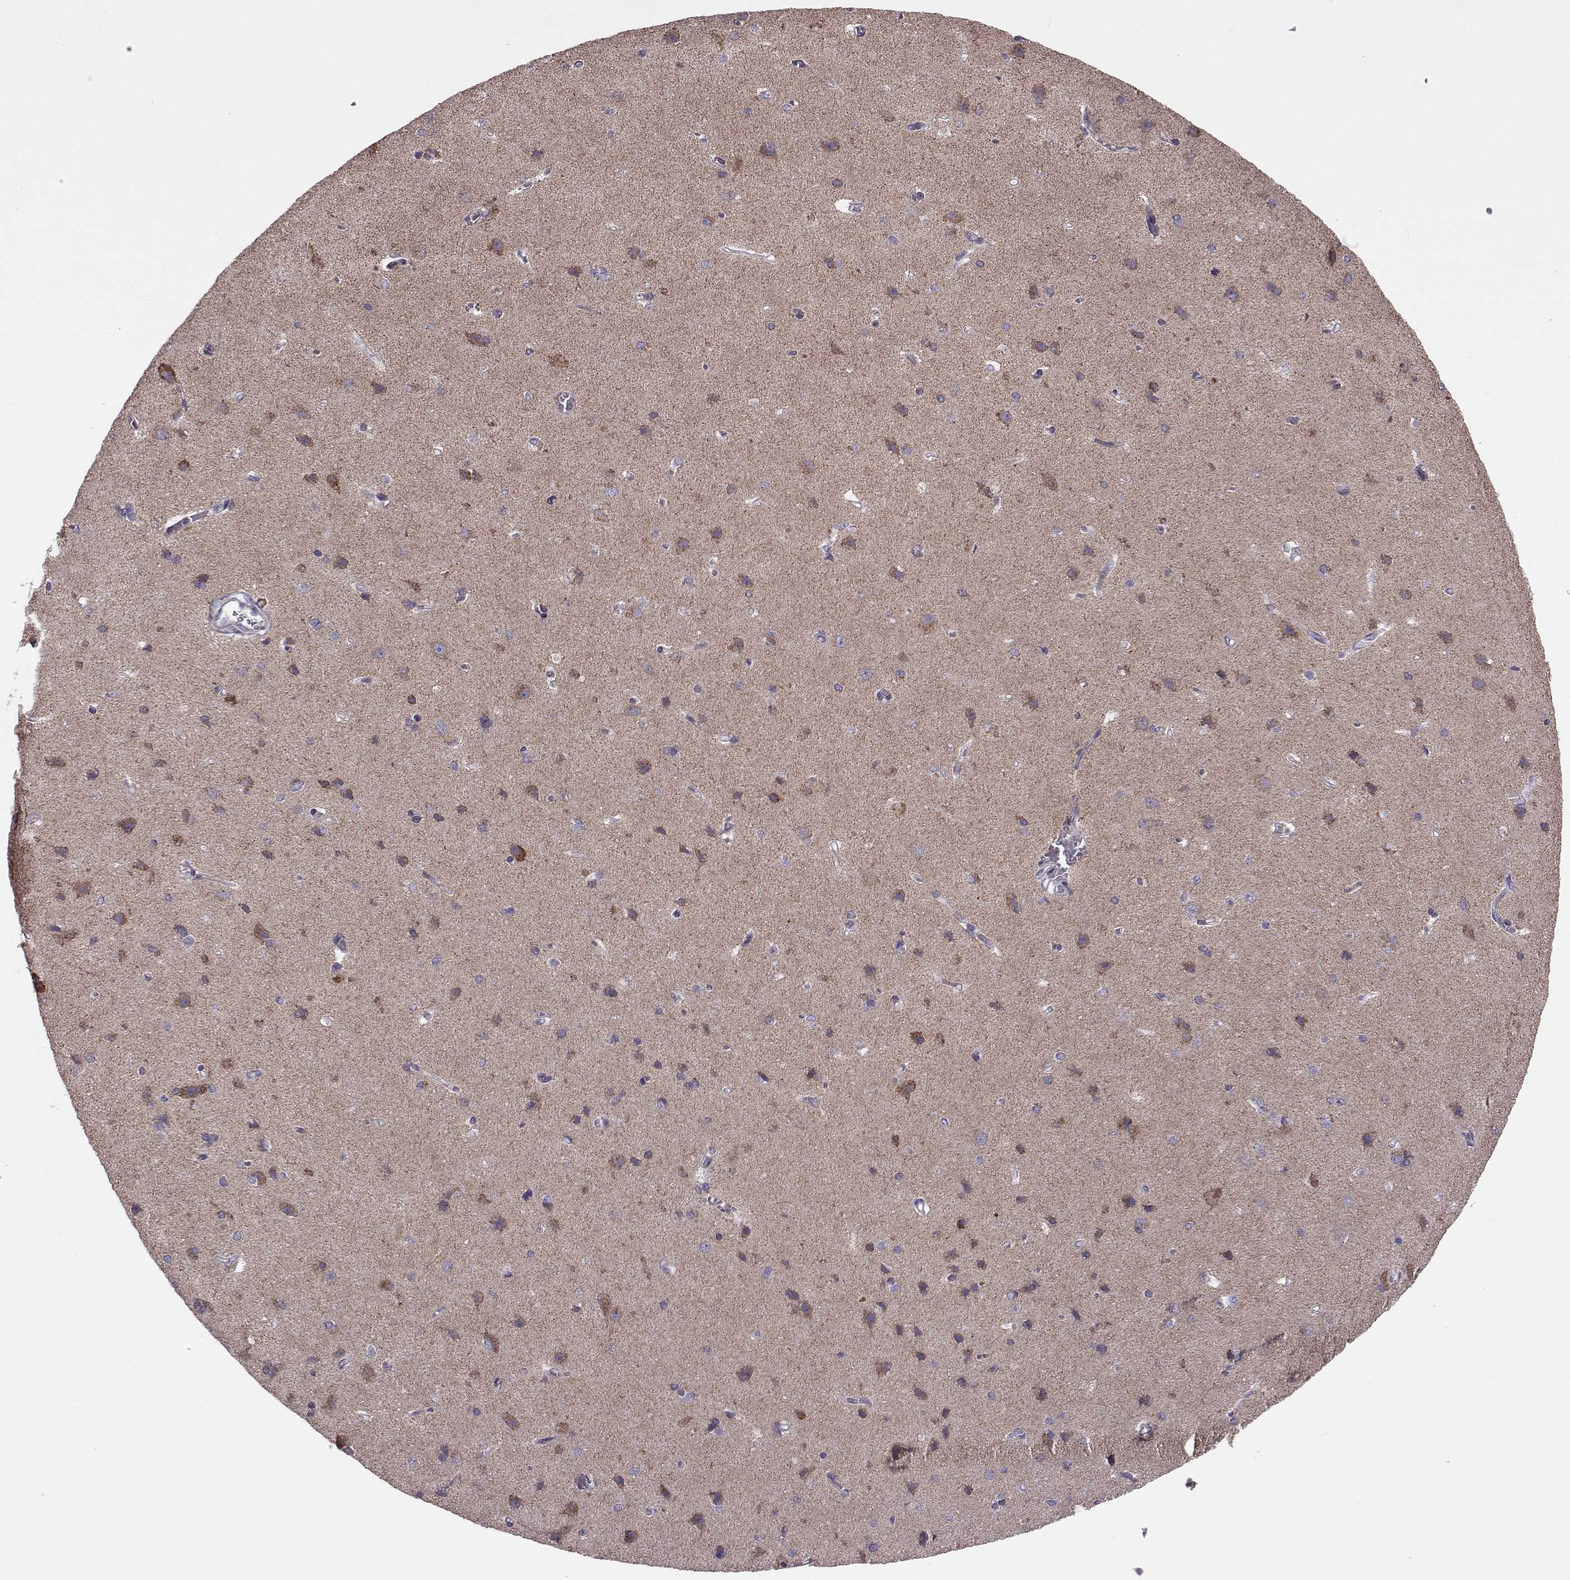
{"staining": {"intensity": "negative", "quantity": "none", "location": "none"}, "tissue": "cerebral cortex", "cell_type": "Endothelial cells", "image_type": "normal", "snomed": [{"axis": "morphology", "description": "Normal tissue, NOS"}, {"axis": "topography", "description": "Cerebral cortex"}], "caption": "Human cerebral cortex stained for a protein using immunohistochemistry demonstrates no expression in endothelial cells.", "gene": "ATP5MF", "patient": {"sex": "male", "age": 37}}